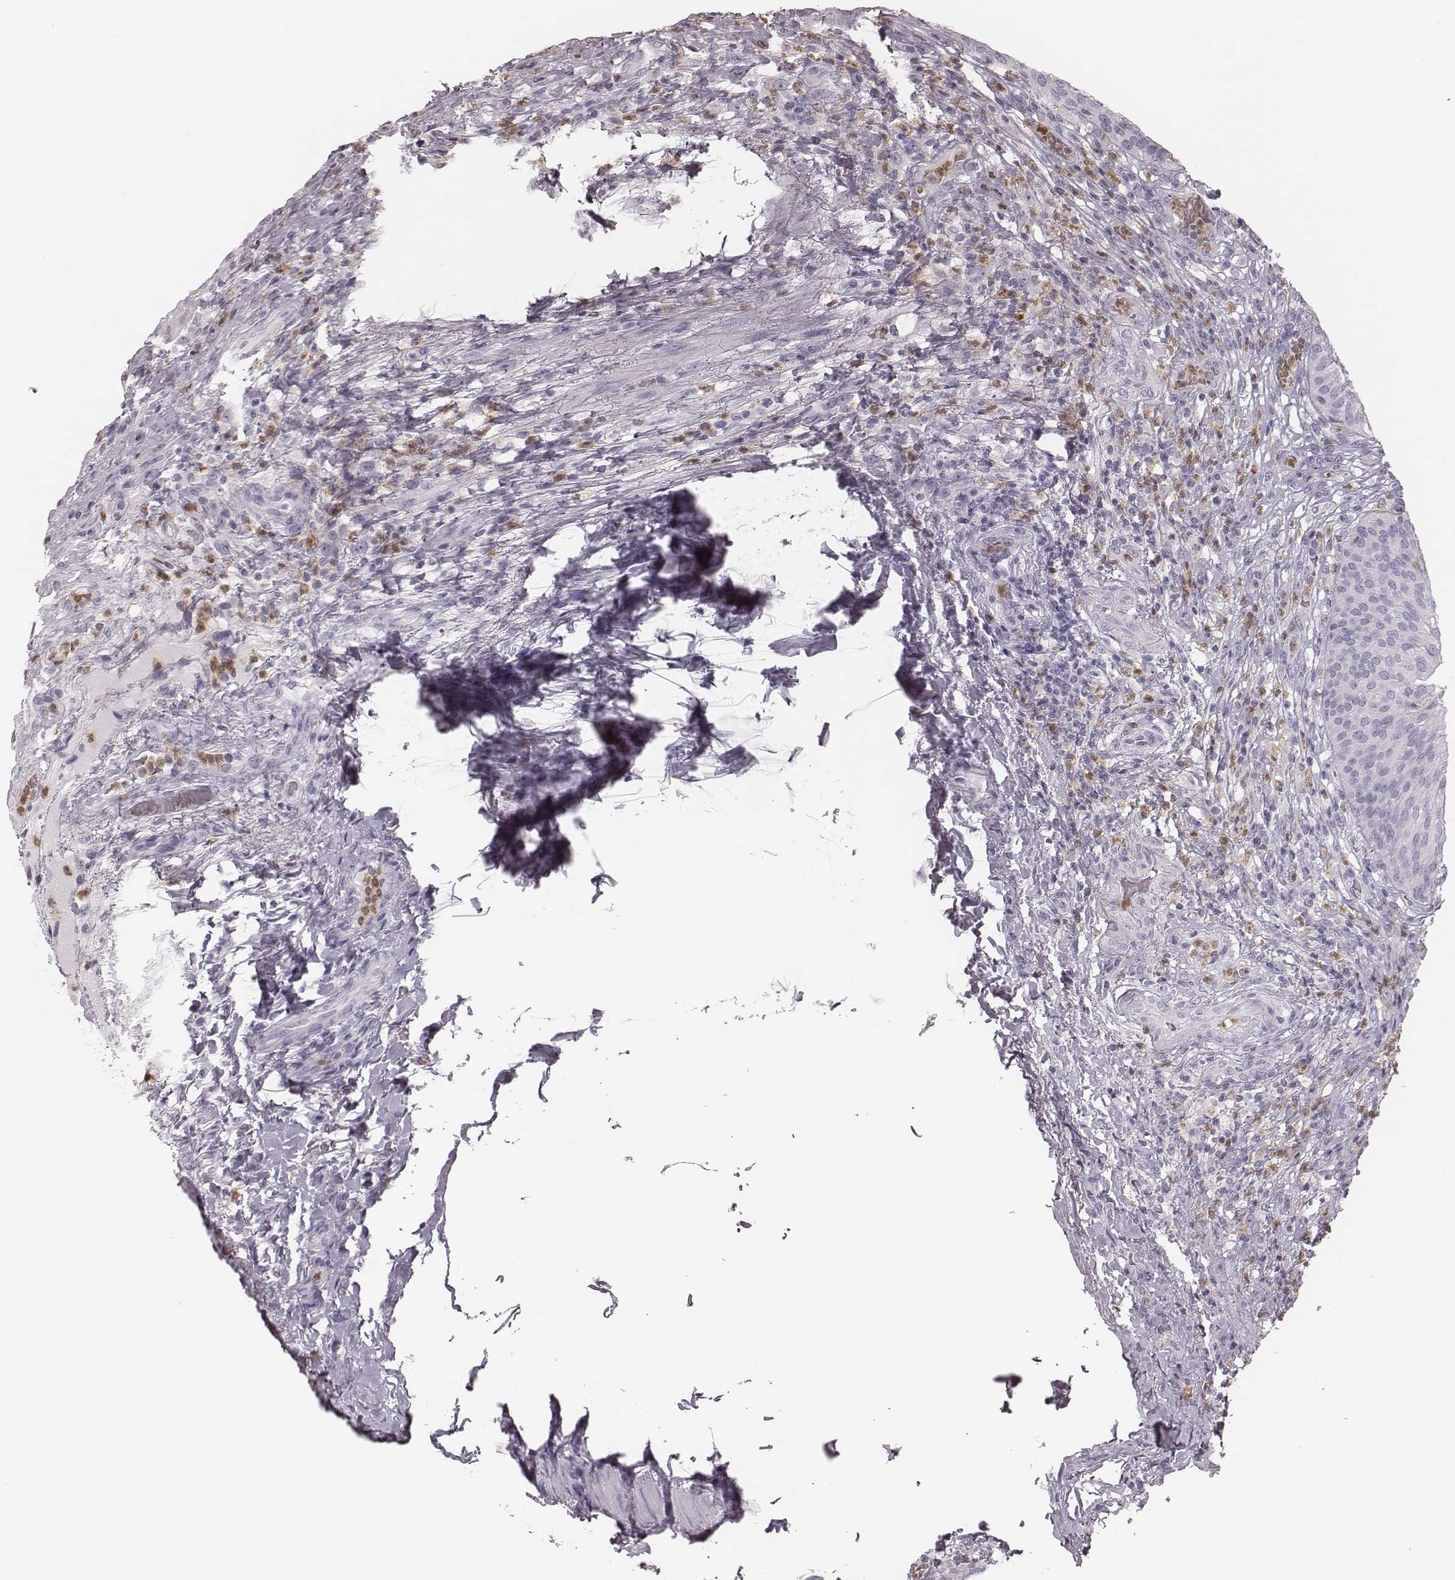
{"staining": {"intensity": "negative", "quantity": "none", "location": "none"}, "tissue": "urinary bladder", "cell_type": "Urothelial cells", "image_type": "normal", "snomed": [{"axis": "morphology", "description": "Normal tissue, NOS"}, {"axis": "topography", "description": "Urinary bladder"}, {"axis": "topography", "description": "Peripheral nerve tissue"}], "caption": "DAB (3,3'-diaminobenzidine) immunohistochemical staining of unremarkable urinary bladder shows no significant expression in urothelial cells.", "gene": "ELANE", "patient": {"sex": "male", "age": 66}}